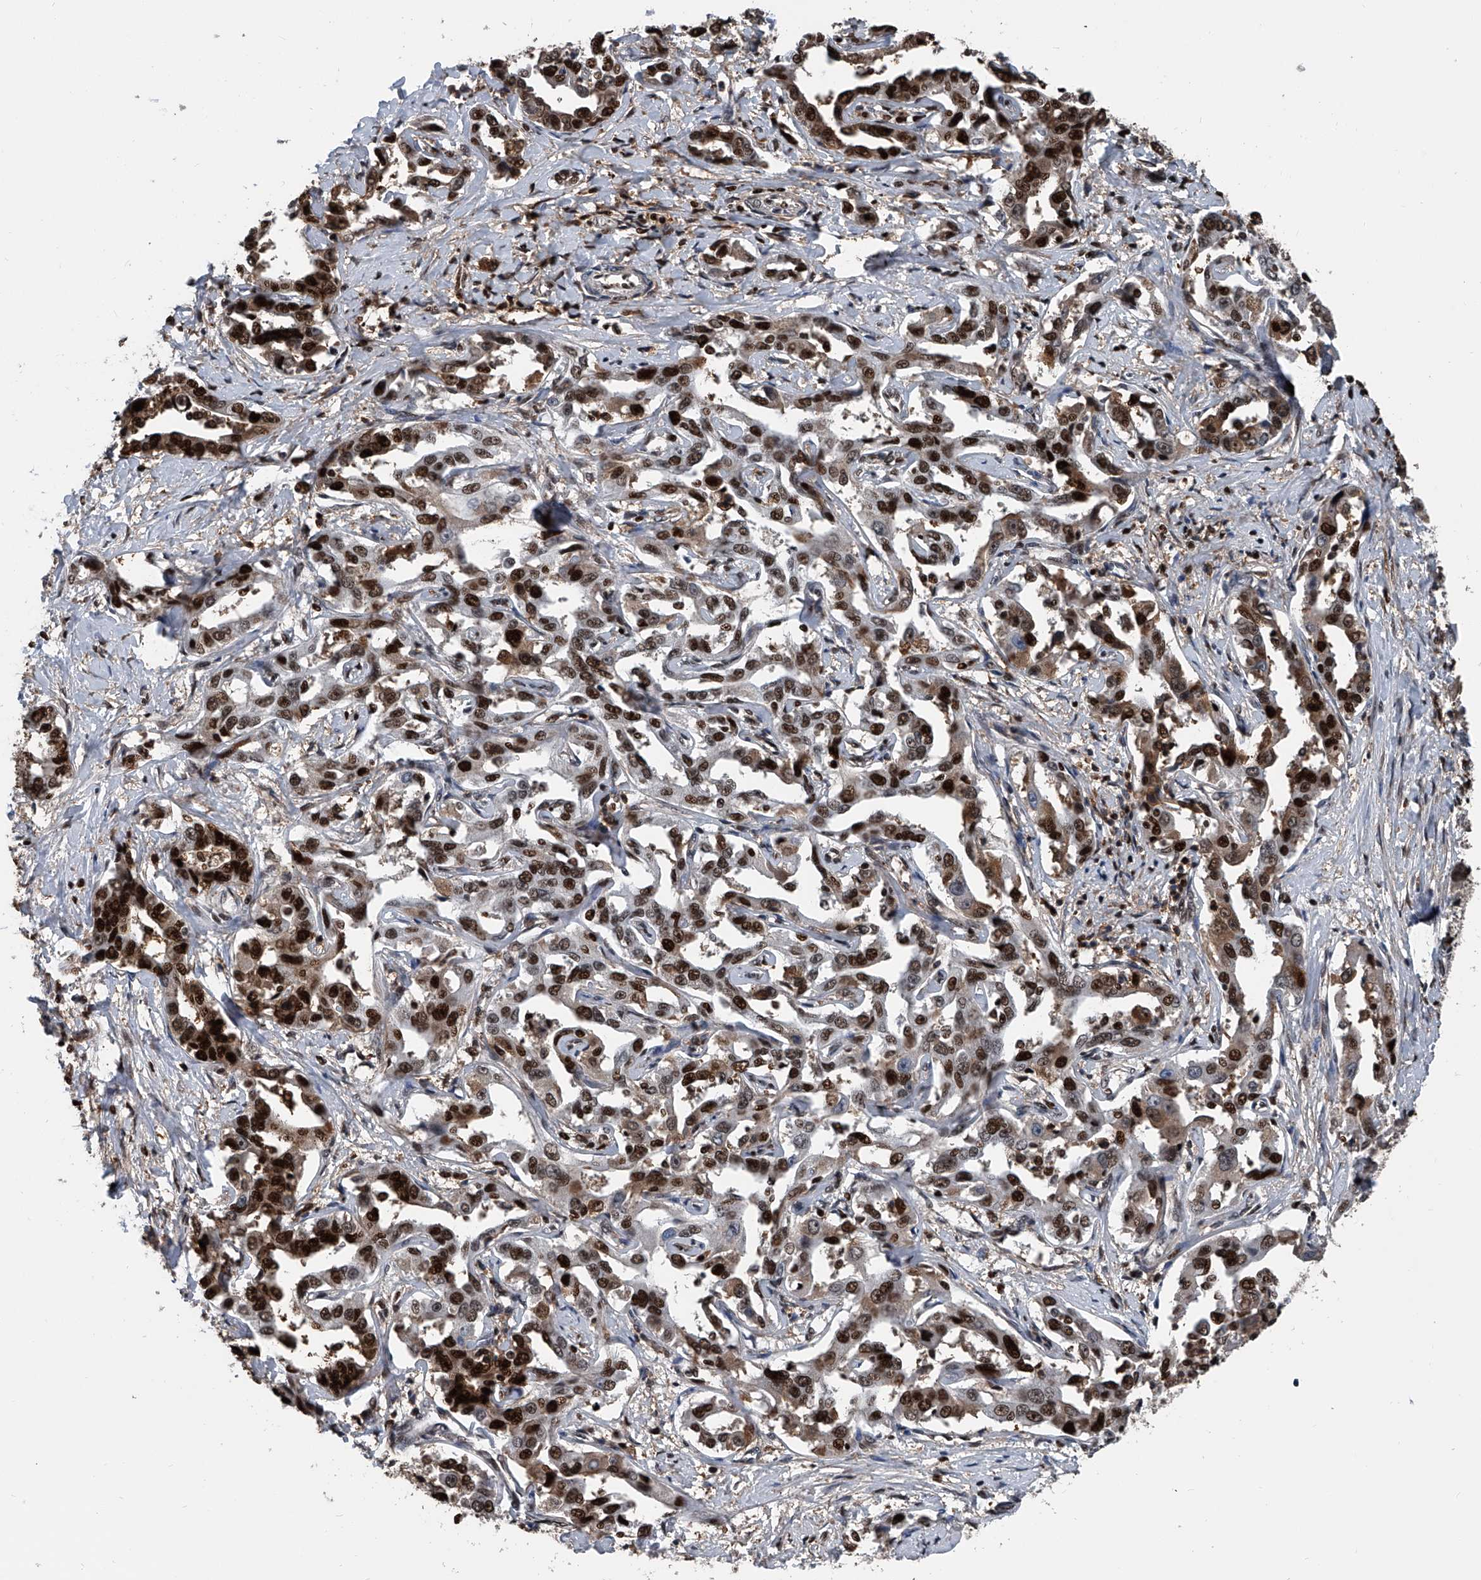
{"staining": {"intensity": "strong", "quantity": ">75%", "location": "nuclear"}, "tissue": "liver cancer", "cell_type": "Tumor cells", "image_type": "cancer", "snomed": [{"axis": "morphology", "description": "Cholangiocarcinoma"}, {"axis": "topography", "description": "Liver"}], "caption": "Cholangiocarcinoma (liver) stained with a protein marker shows strong staining in tumor cells.", "gene": "FKBP5", "patient": {"sex": "male", "age": 59}}